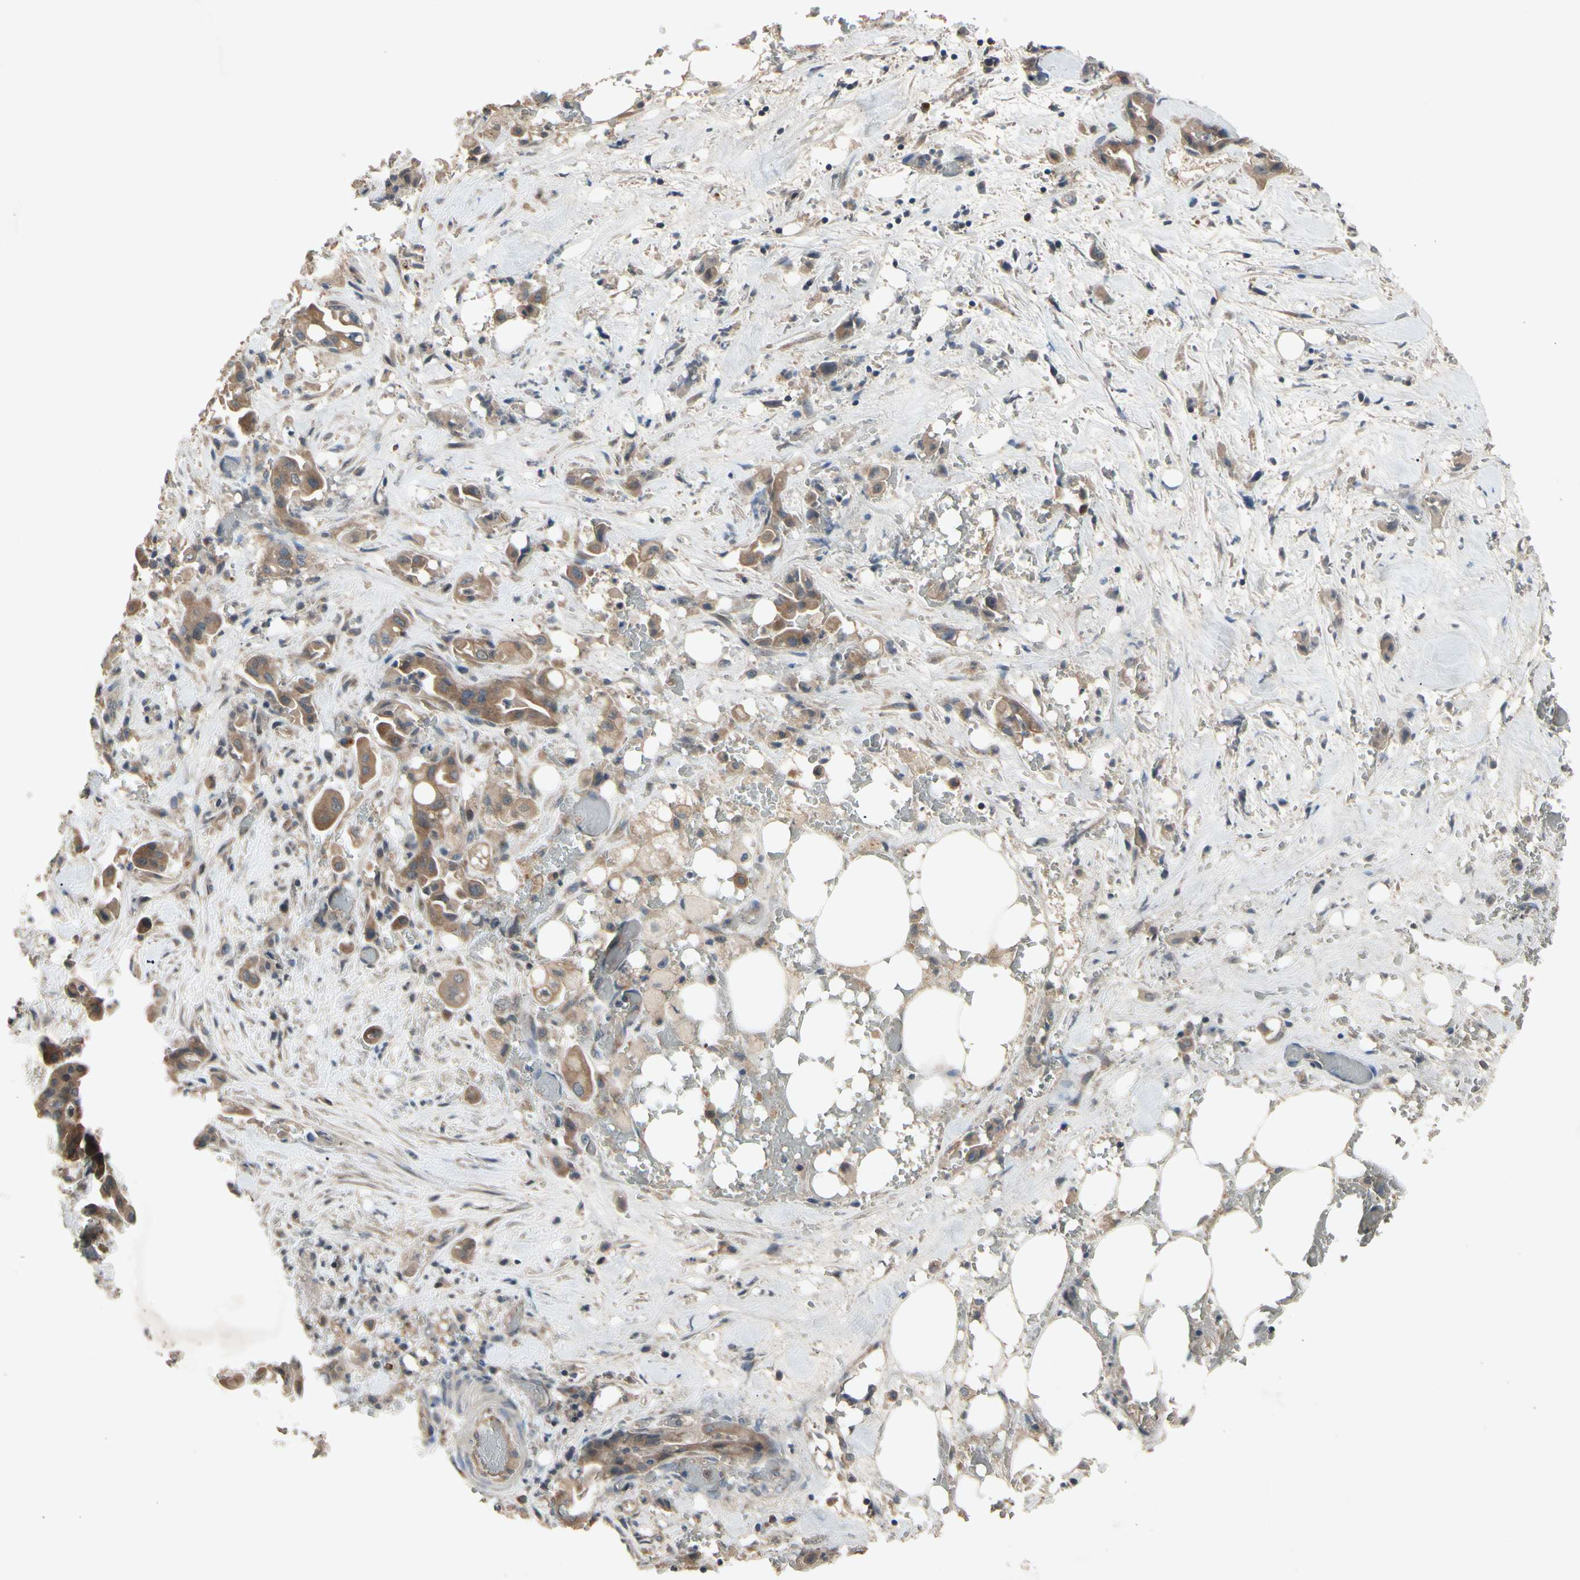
{"staining": {"intensity": "moderate", "quantity": ">75%", "location": "cytoplasmic/membranous"}, "tissue": "liver cancer", "cell_type": "Tumor cells", "image_type": "cancer", "snomed": [{"axis": "morphology", "description": "Cholangiocarcinoma"}, {"axis": "topography", "description": "Liver"}], "caption": "A brown stain shows moderate cytoplasmic/membranous staining of a protein in liver cancer (cholangiocarcinoma) tumor cells.", "gene": "NSF", "patient": {"sex": "female", "age": 68}}